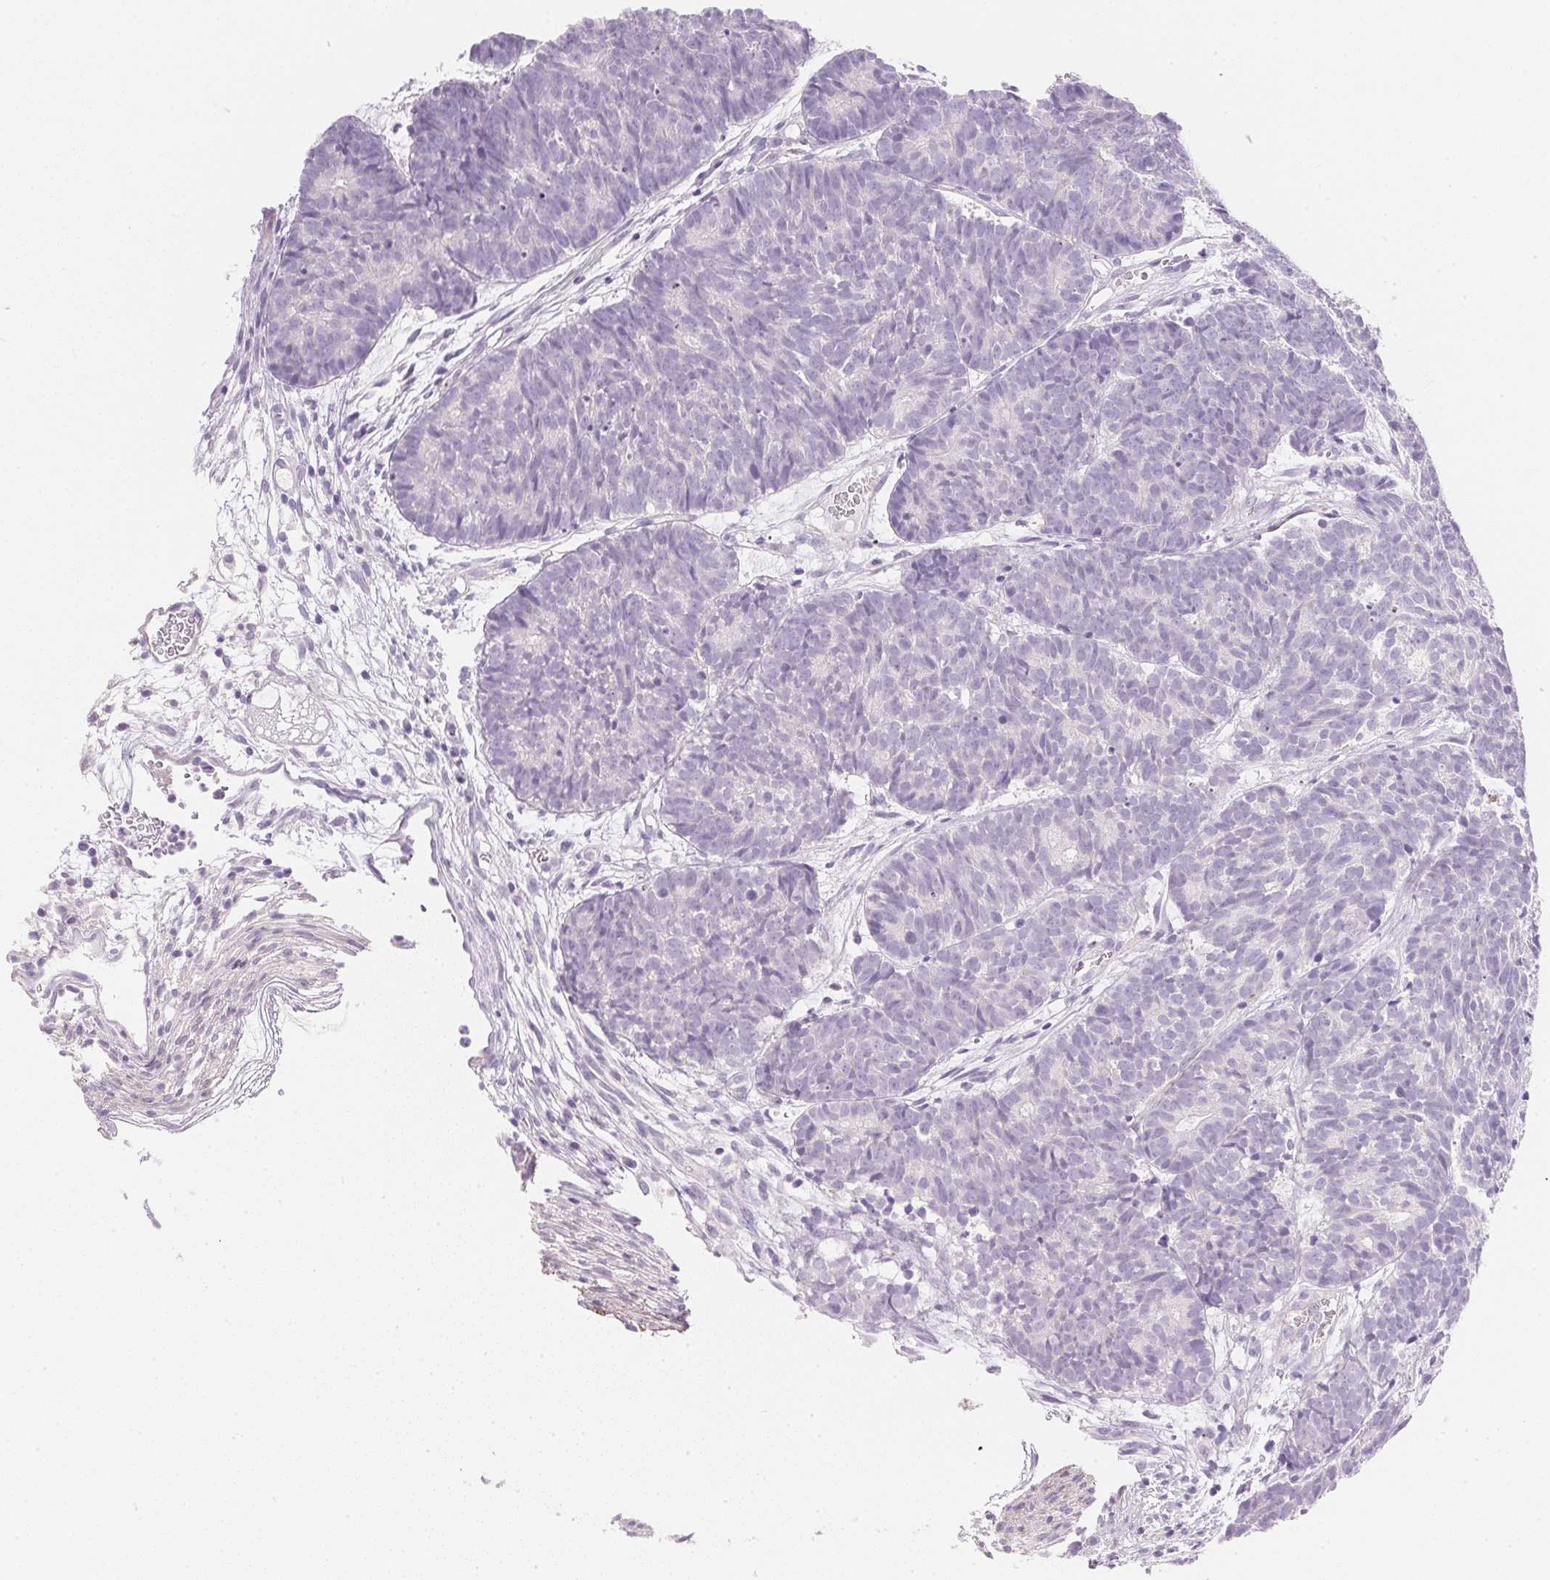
{"staining": {"intensity": "negative", "quantity": "none", "location": "none"}, "tissue": "head and neck cancer", "cell_type": "Tumor cells", "image_type": "cancer", "snomed": [{"axis": "morphology", "description": "Adenocarcinoma, NOS"}, {"axis": "topography", "description": "Head-Neck"}], "caption": "DAB immunohistochemical staining of human head and neck cancer displays no significant staining in tumor cells.", "gene": "KCNE2", "patient": {"sex": "female", "age": 81}}